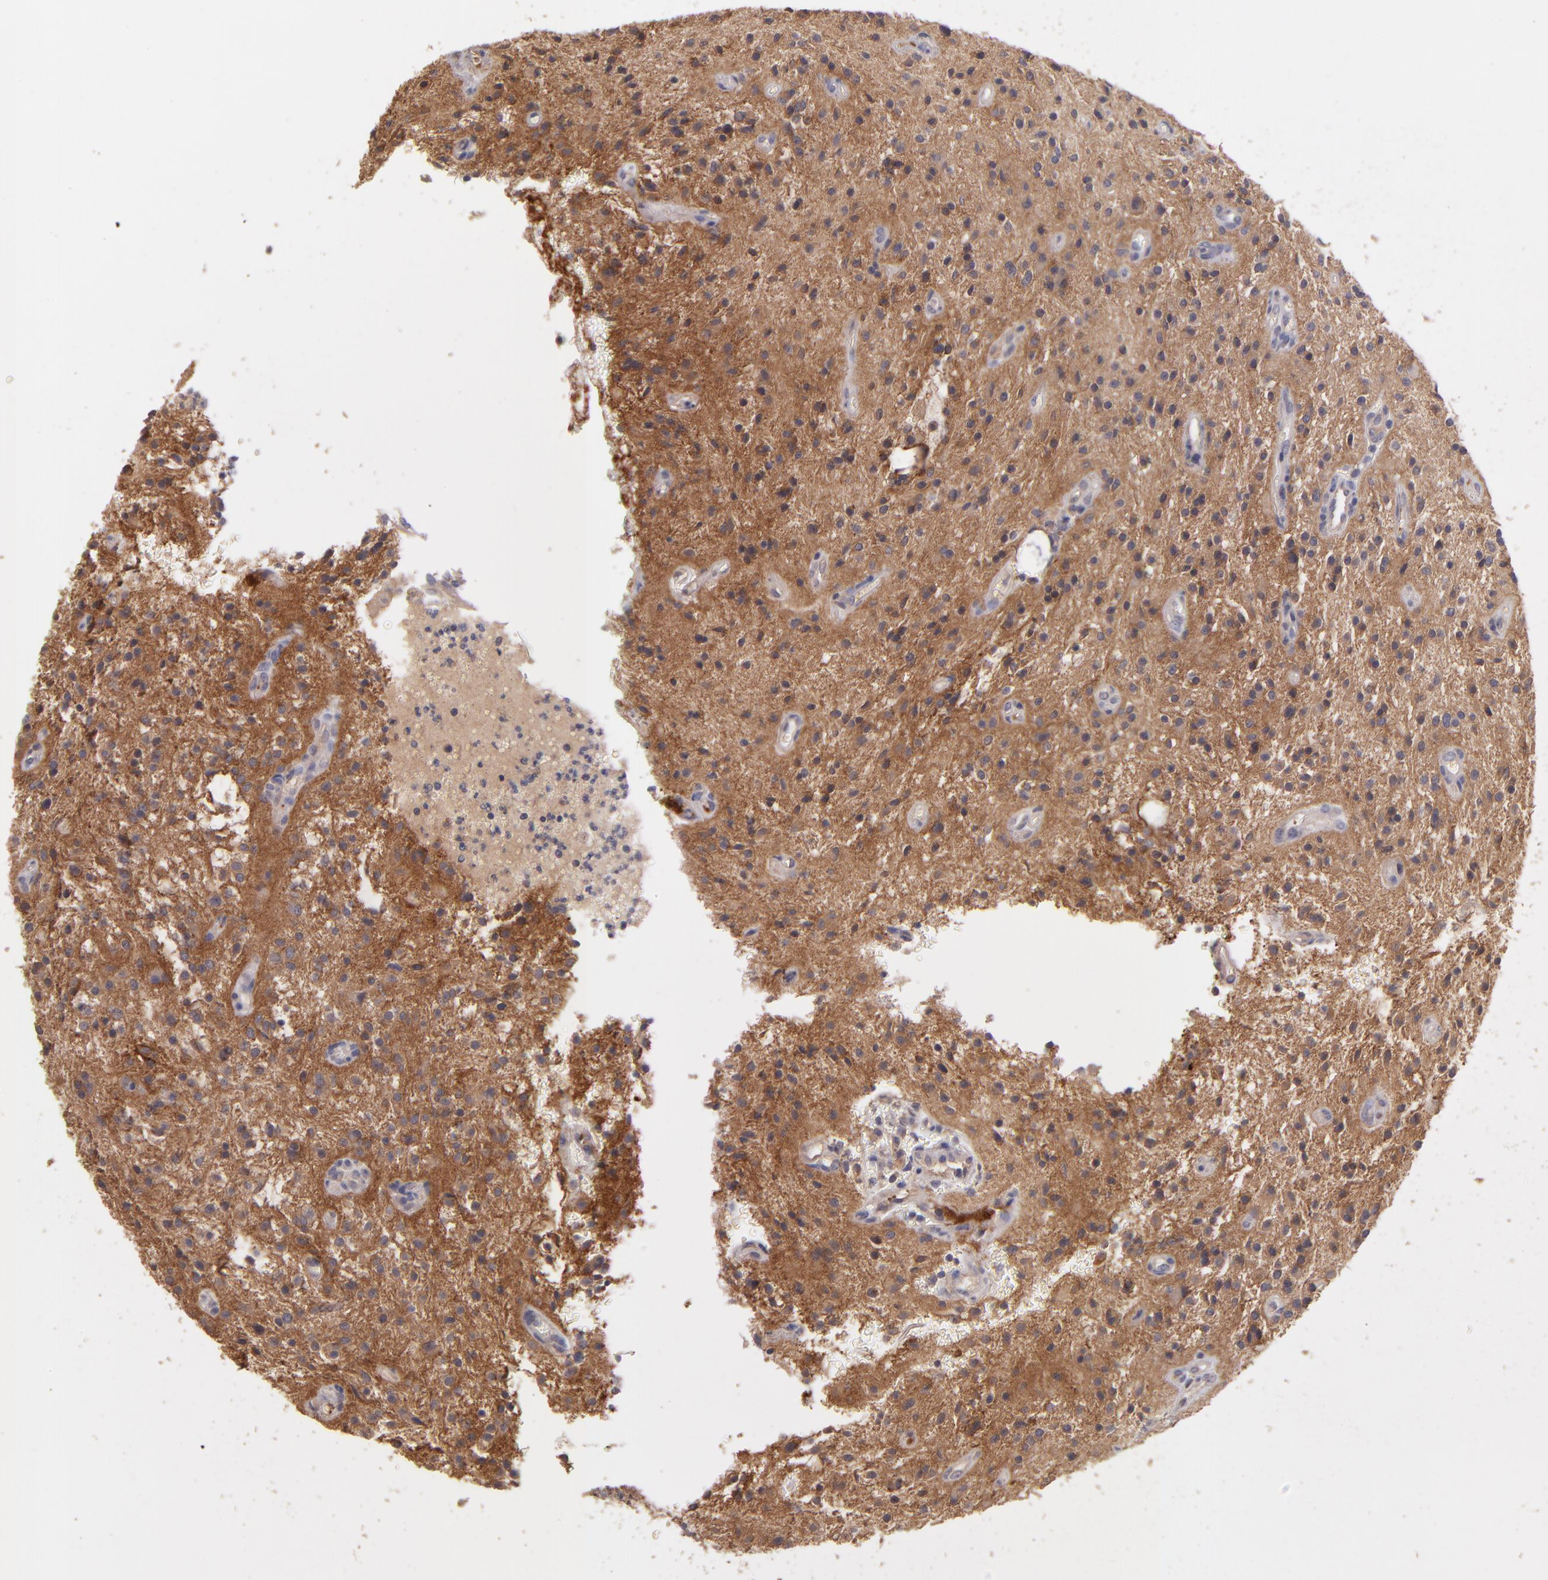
{"staining": {"intensity": "moderate", "quantity": "25%-75%", "location": "cytoplasmic/membranous"}, "tissue": "glioma", "cell_type": "Tumor cells", "image_type": "cancer", "snomed": [{"axis": "morphology", "description": "Glioma, malignant, NOS"}, {"axis": "topography", "description": "Cerebellum"}], "caption": "IHC (DAB) staining of glioma exhibits moderate cytoplasmic/membranous protein expression in approximately 25%-75% of tumor cells. The staining was performed using DAB, with brown indicating positive protein expression. Nuclei are stained blue with hematoxylin.", "gene": "GNAZ", "patient": {"sex": "female", "age": 10}}